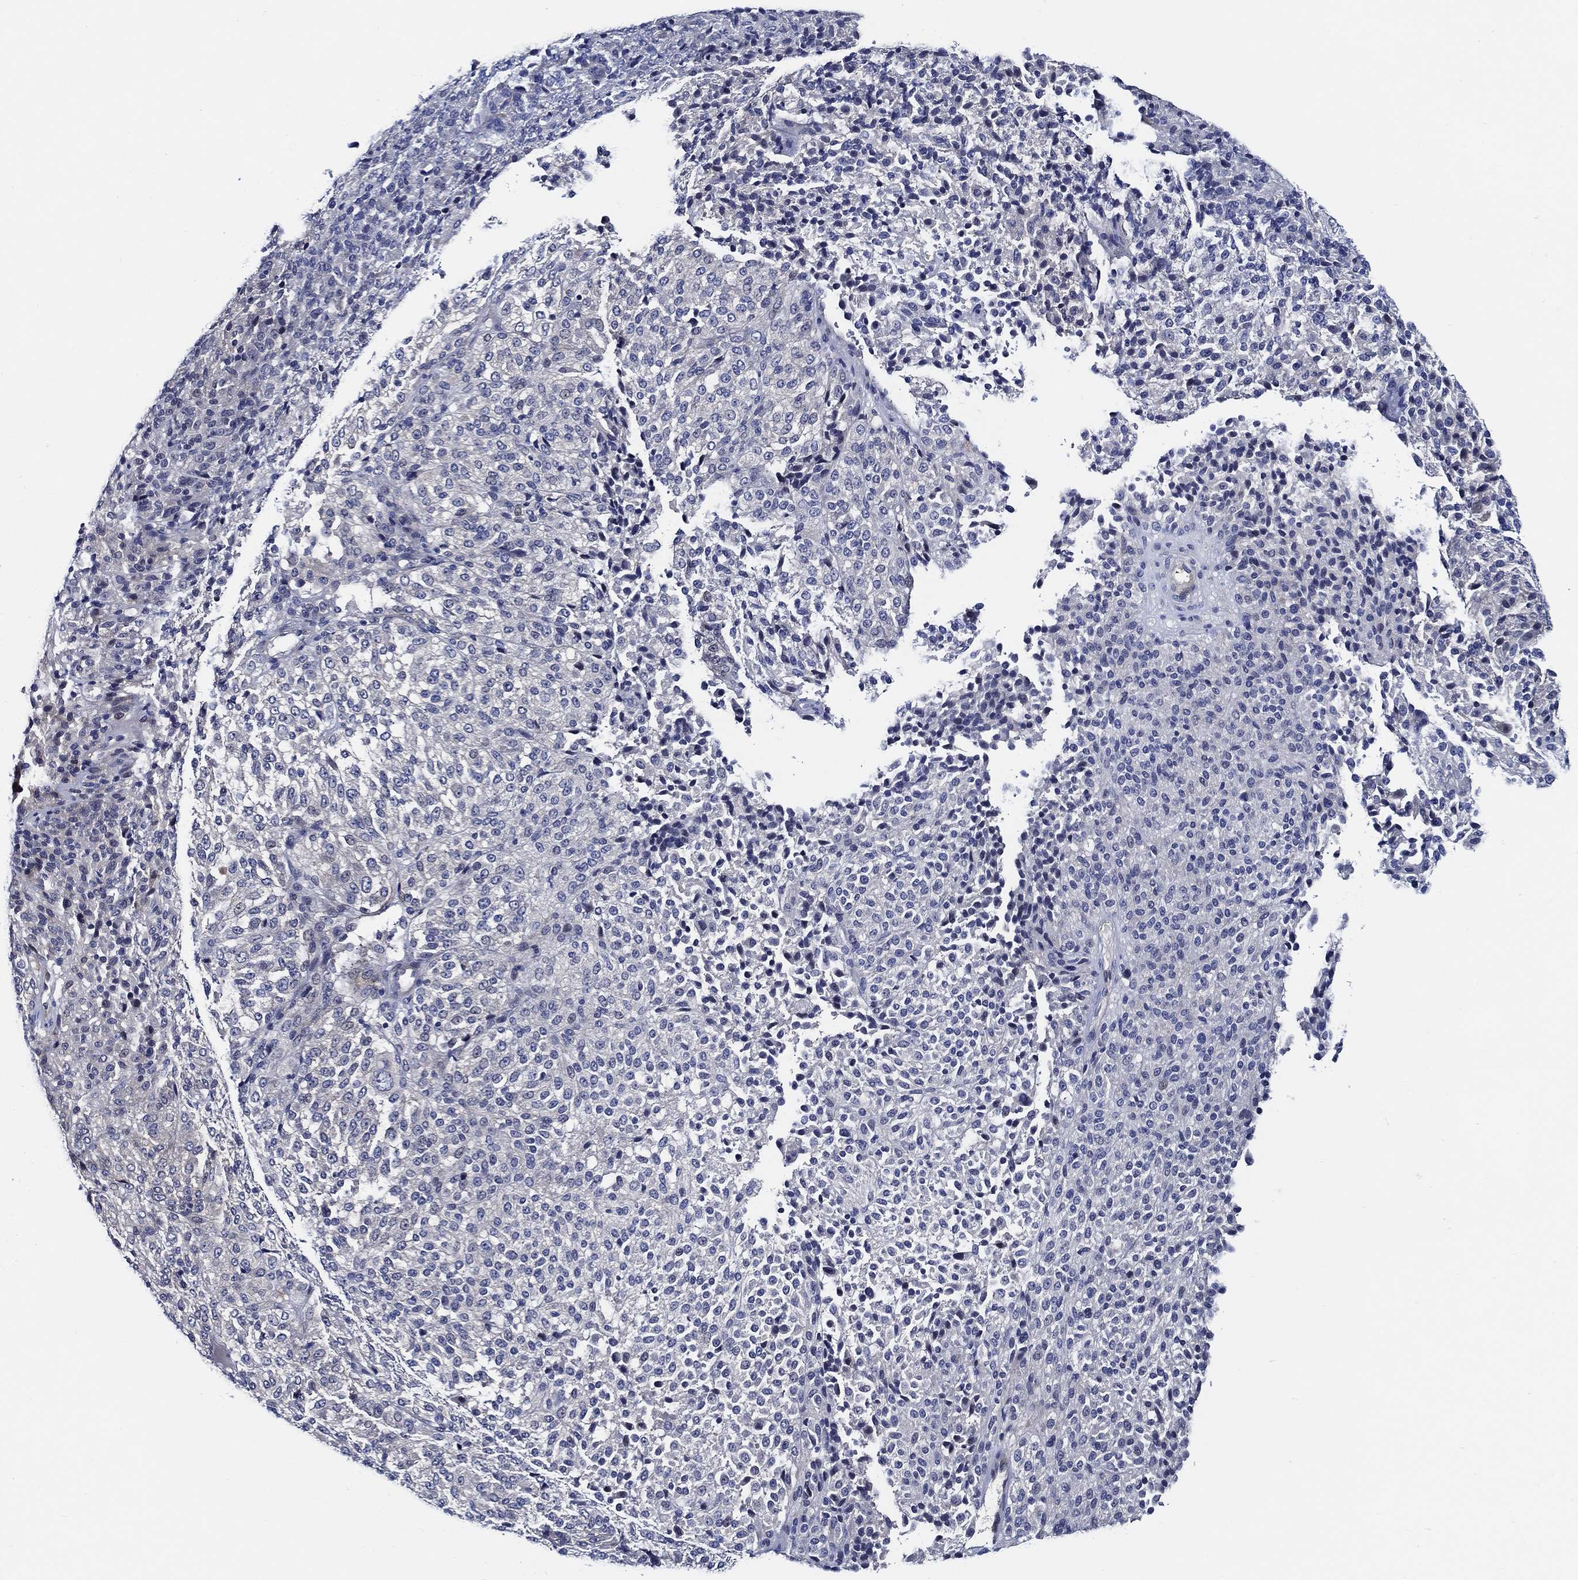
{"staining": {"intensity": "negative", "quantity": "none", "location": "none"}, "tissue": "melanoma", "cell_type": "Tumor cells", "image_type": "cancer", "snomed": [{"axis": "morphology", "description": "Malignant melanoma, Metastatic site"}, {"axis": "topography", "description": "Brain"}], "caption": "An image of malignant melanoma (metastatic site) stained for a protein demonstrates no brown staining in tumor cells. The staining is performed using DAB brown chromogen with nuclei counter-stained in using hematoxylin.", "gene": "C8orf48", "patient": {"sex": "female", "age": 56}}